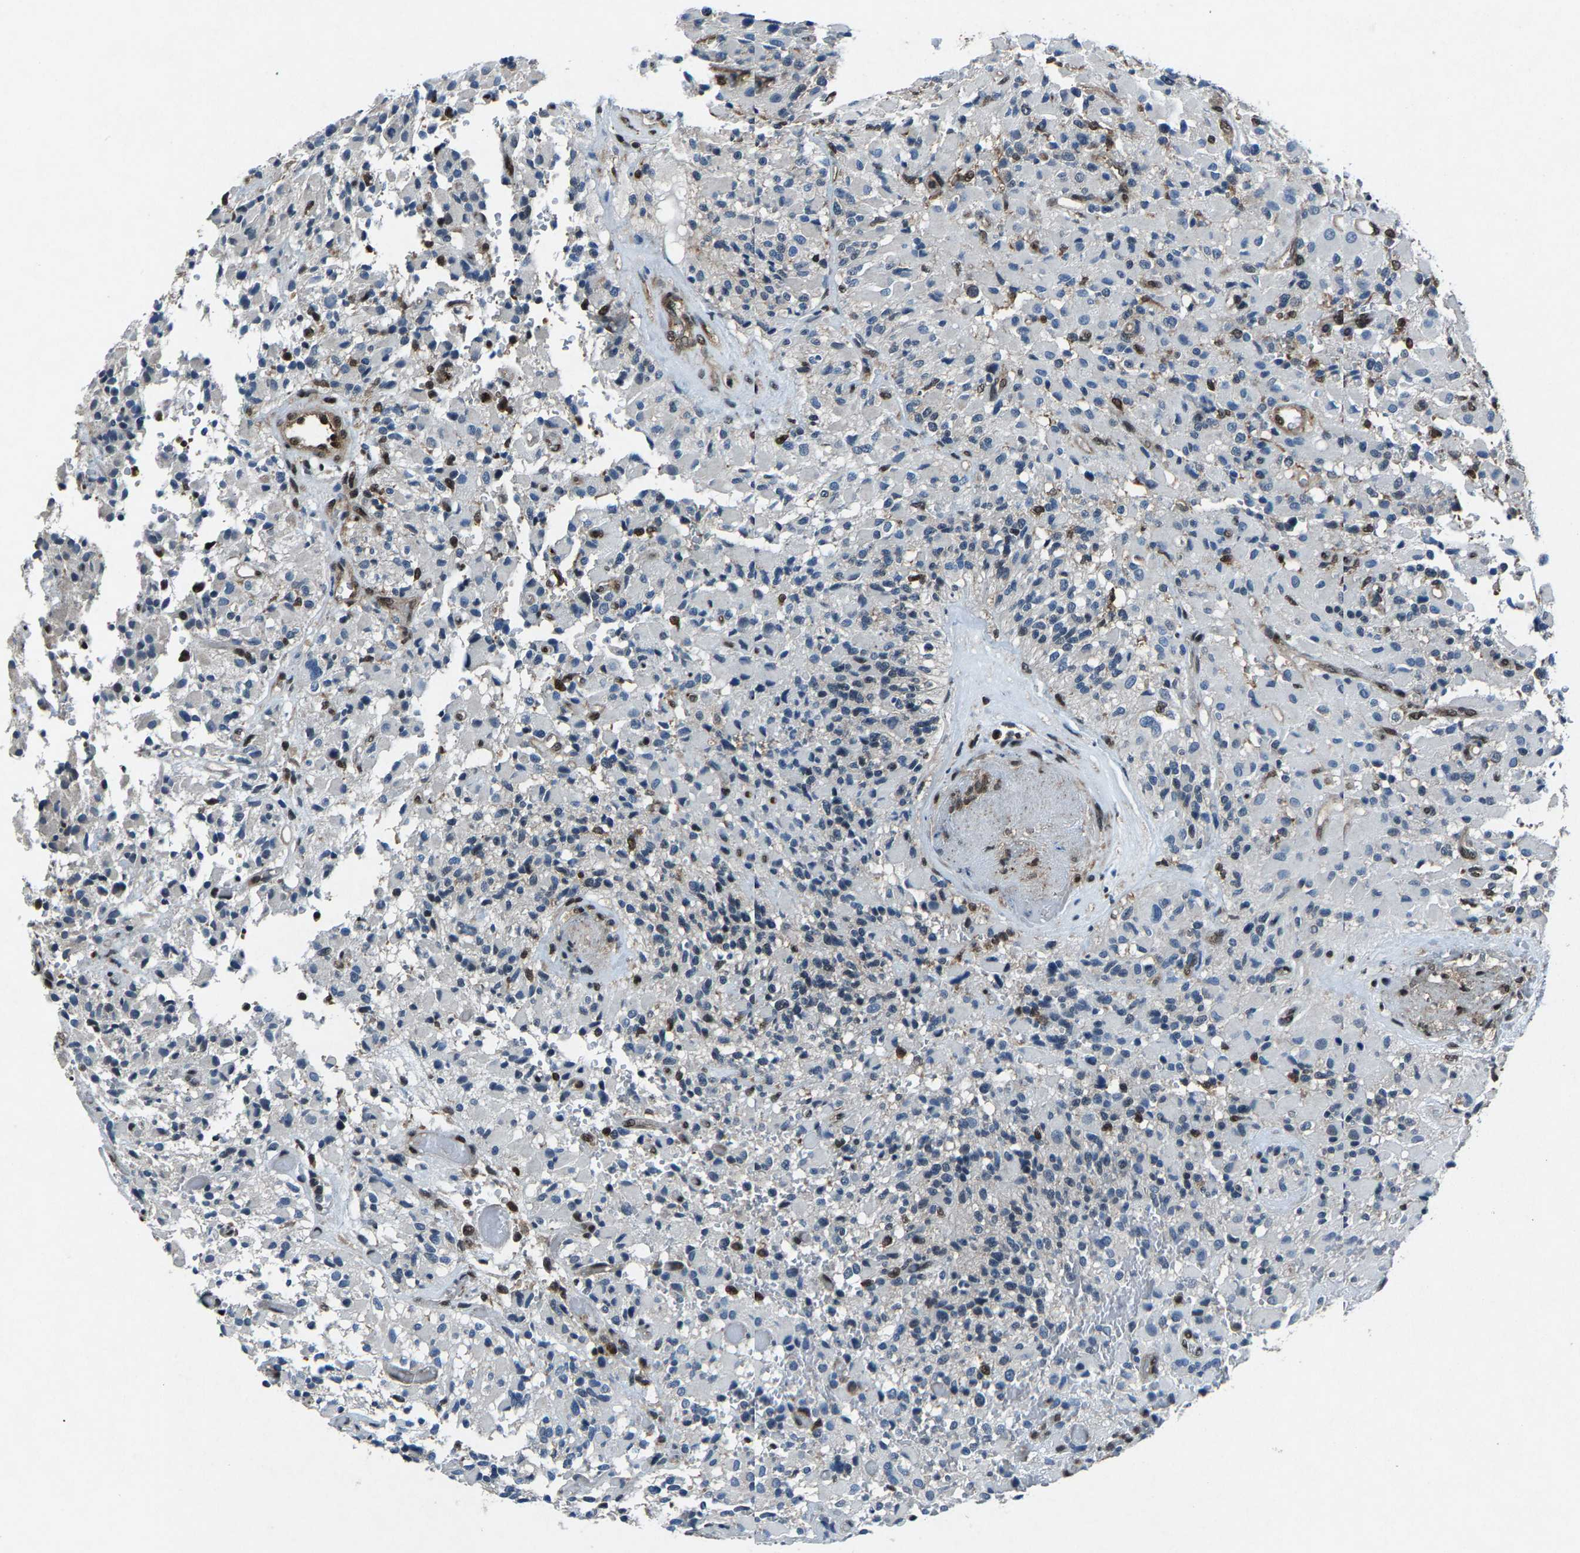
{"staining": {"intensity": "negative", "quantity": "none", "location": "none"}, "tissue": "glioma", "cell_type": "Tumor cells", "image_type": "cancer", "snomed": [{"axis": "morphology", "description": "Glioma, malignant, High grade"}, {"axis": "topography", "description": "Brain"}], "caption": "High power microscopy micrograph of an immunohistochemistry photomicrograph of malignant high-grade glioma, revealing no significant staining in tumor cells. The staining is performed using DAB (3,3'-diaminobenzidine) brown chromogen with nuclei counter-stained in using hematoxylin.", "gene": "ATXN3", "patient": {"sex": "male", "age": 71}}